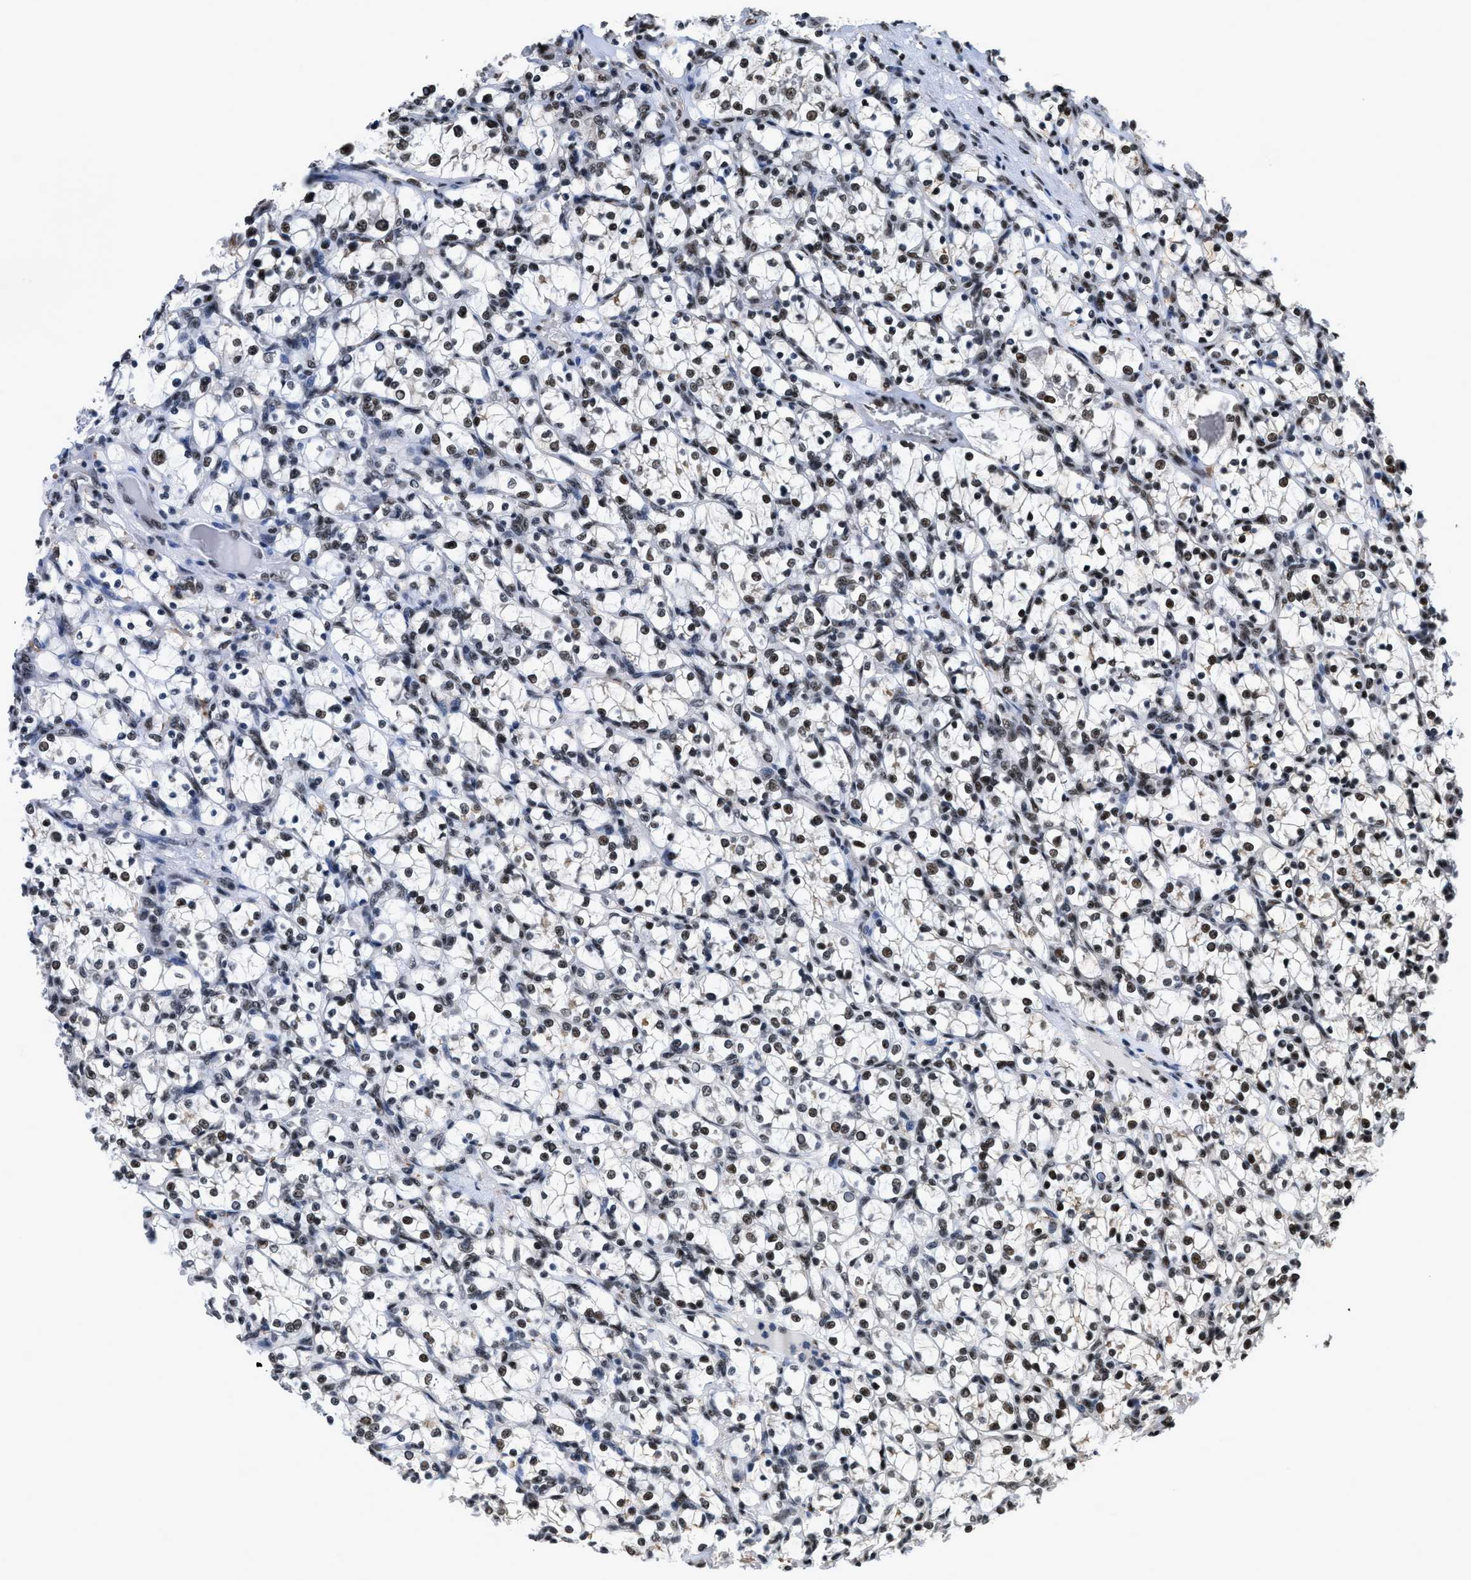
{"staining": {"intensity": "strong", "quantity": ">75%", "location": "nuclear"}, "tissue": "renal cancer", "cell_type": "Tumor cells", "image_type": "cancer", "snomed": [{"axis": "morphology", "description": "Adenocarcinoma, NOS"}, {"axis": "topography", "description": "Kidney"}], "caption": "A photomicrograph showing strong nuclear positivity in approximately >75% of tumor cells in renal cancer (adenocarcinoma), as visualized by brown immunohistochemical staining.", "gene": "HNRNPH2", "patient": {"sex": "female", "age": 69}}